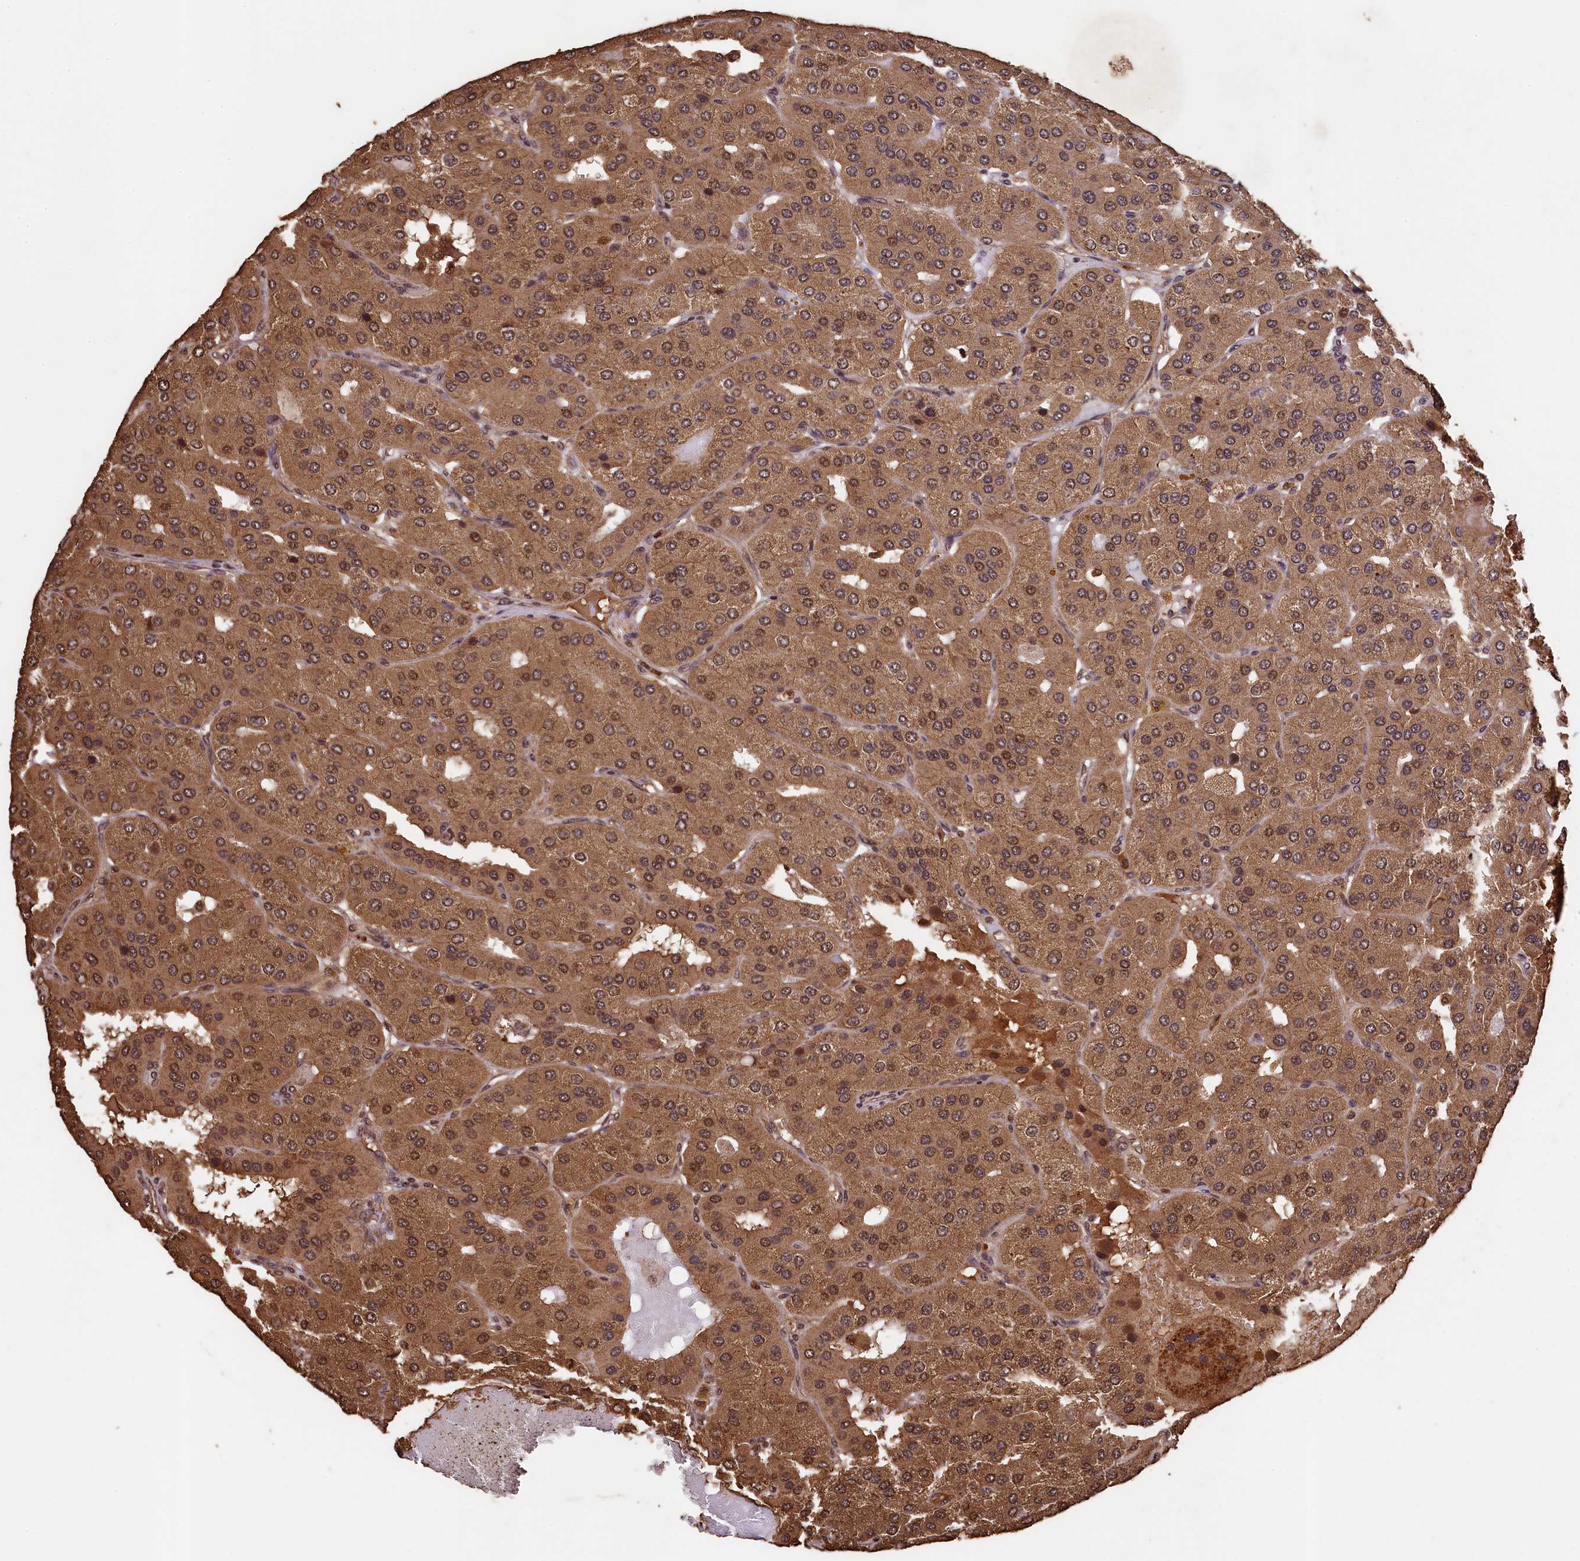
{"staining": {"intensity": "moderate", "quantity": ">75%", "location": "cytoplasmic/membranous,nuclear"}, "tissue": "parathyroid gland", "cell_type": "Glandular cells", "image_type": "normal", "snomed": [{"axis": "morphology", "description": "Normal tissue, NOS"}, {"axis": "morphology", "description": "Adenoma, NOS"}, {"axis": "topography", "description": "Parathyroid gland"}], "caption": "The immunohistochemical stain labels moderate cytoplasmic/membranous,nuclear expression in glandular cells of benign parathyroid gland.", "gene": "CEP57L1", "patient": {"sex": "female", "age": 86}}